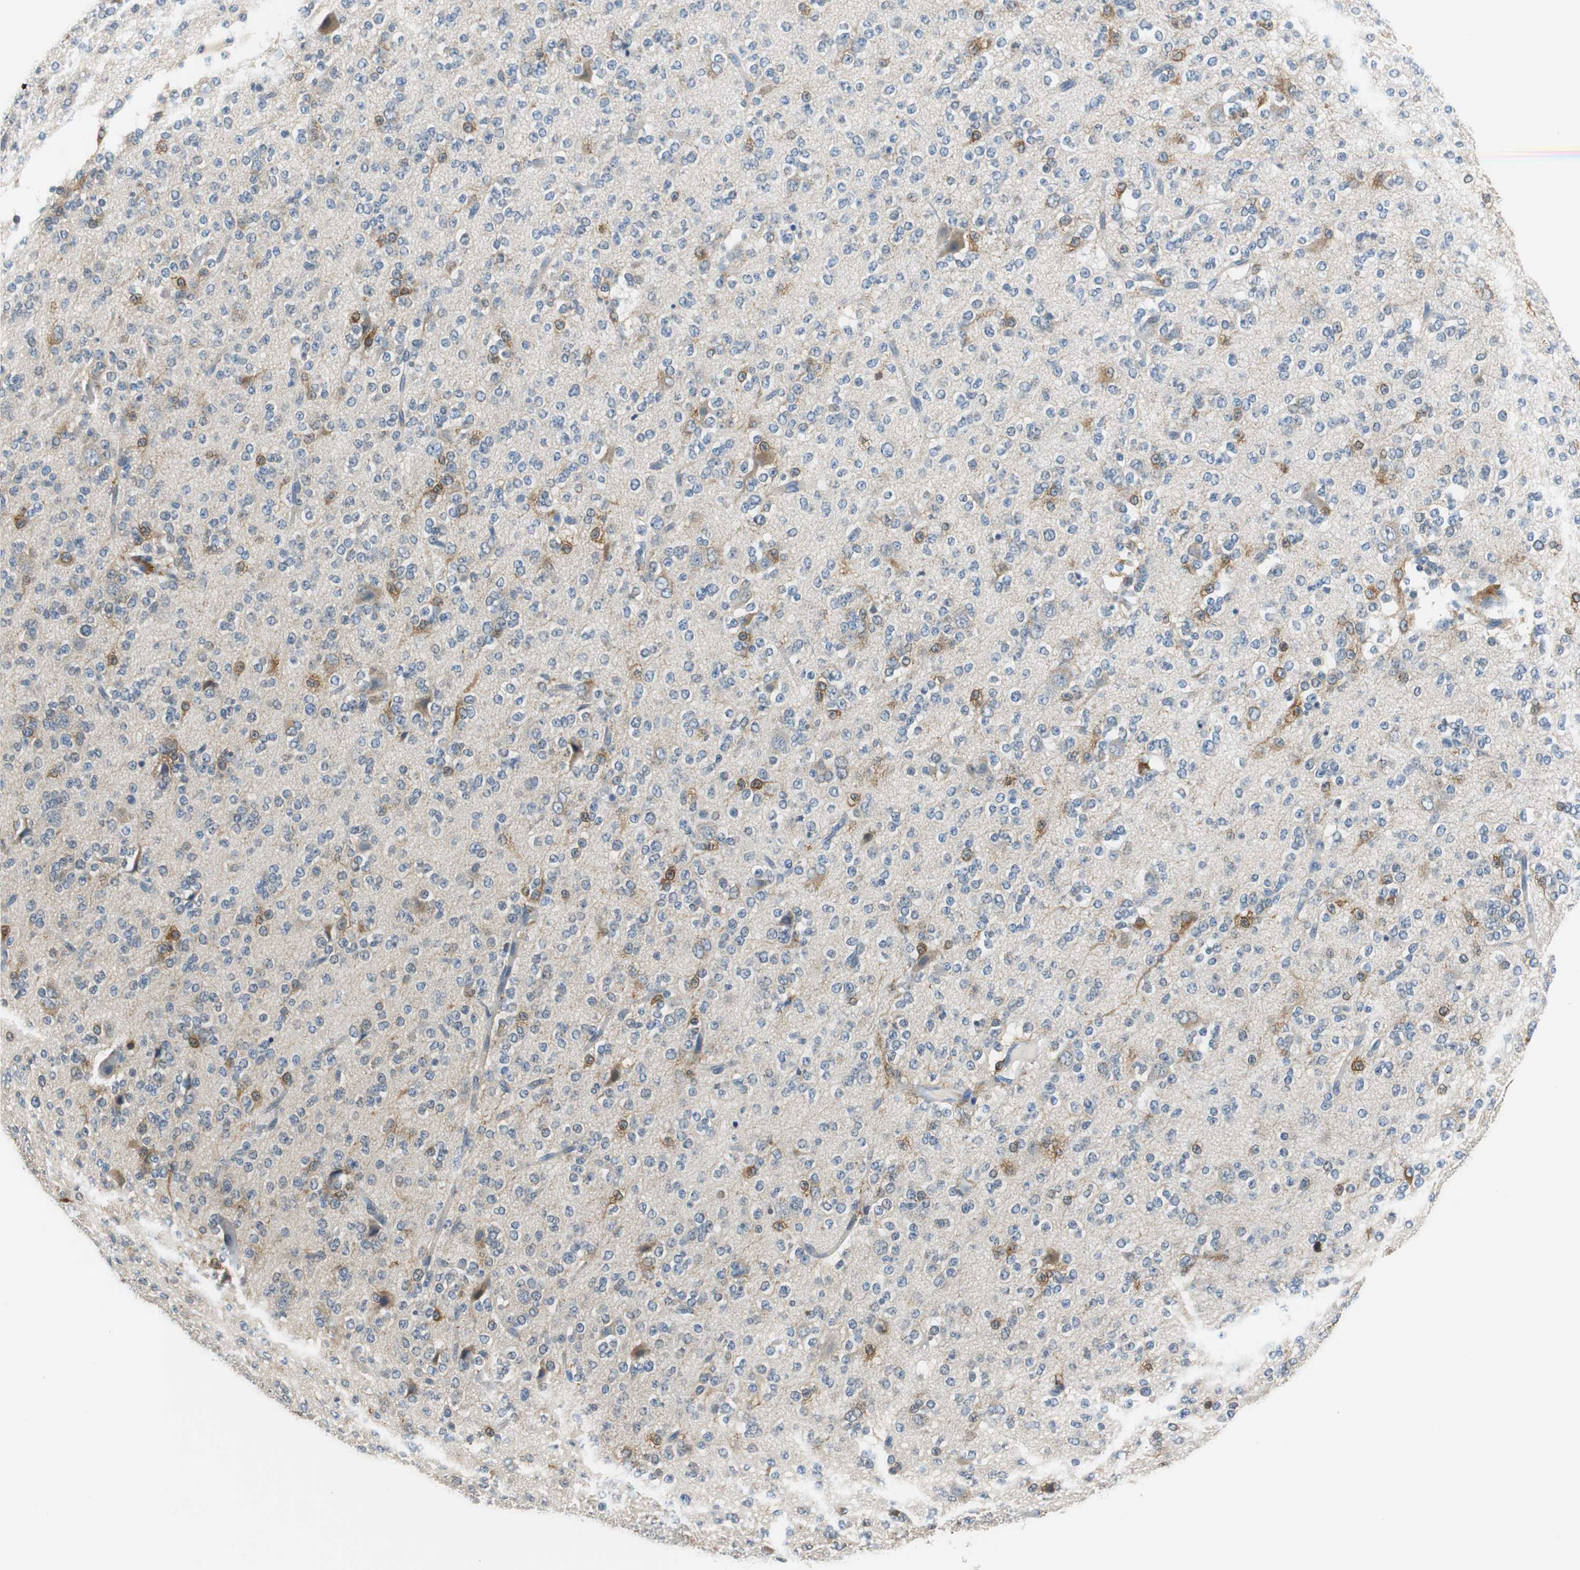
{"staining": {"intensity": "strong", "quantity": "<25%", "location": "cytoplasmic/membranous"}, "tissue": "glioma", "cell_type": "Tumor cells", "image_type": "cancer", "snomed": [{"axis": "morphology", "description": "Glioma, malignant, Low grade"}, {"axis": "topography", "description": "Brain"}], "caption": "Immunohistochemical staining of human glioma demonstrates medium levels of strong cytoplasmic/membranous protein staining in about <25% of tumor cells.", "gene": "FADS2", "patient": {"sex": "male", "age": 38}}